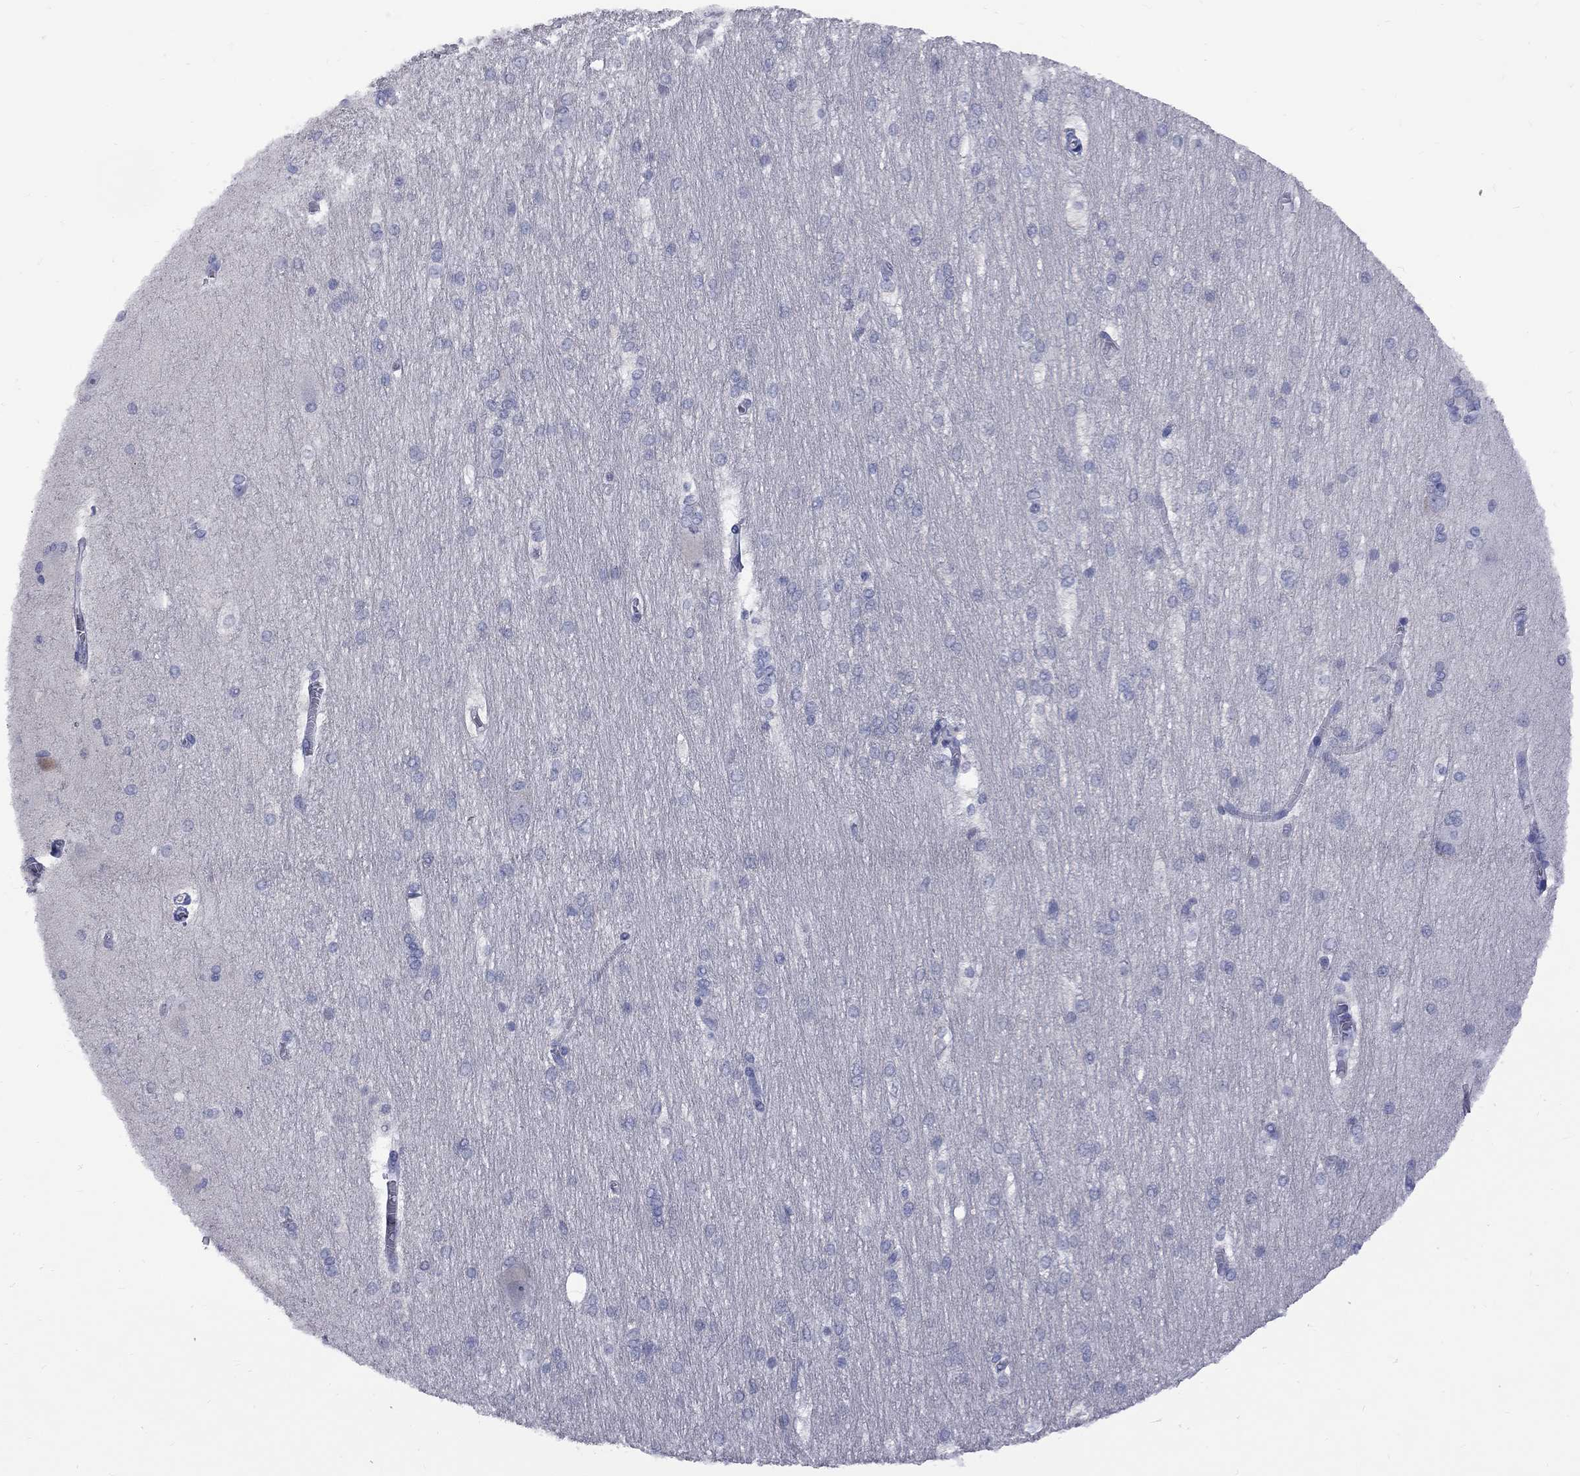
{"staining": {"intensity": "negative", "quantity": "none", "location": "none"}, "tissue": "hippocampus", "cell_type": "Glial cells", "image_type": "normal", "snomed": [{"axis": "morphology", "description": "Normal tissue, NOS"}, {"axis": "topography", "description": "Cerebral cortex"}, {"axis": "topography", "description": "Hippocampus"}], "caption": "Image shows no significant protein staining in glial cells of benign hippocampus.", "gene": "ABCB4", "patient": {"sex": "female", "age": 19}}